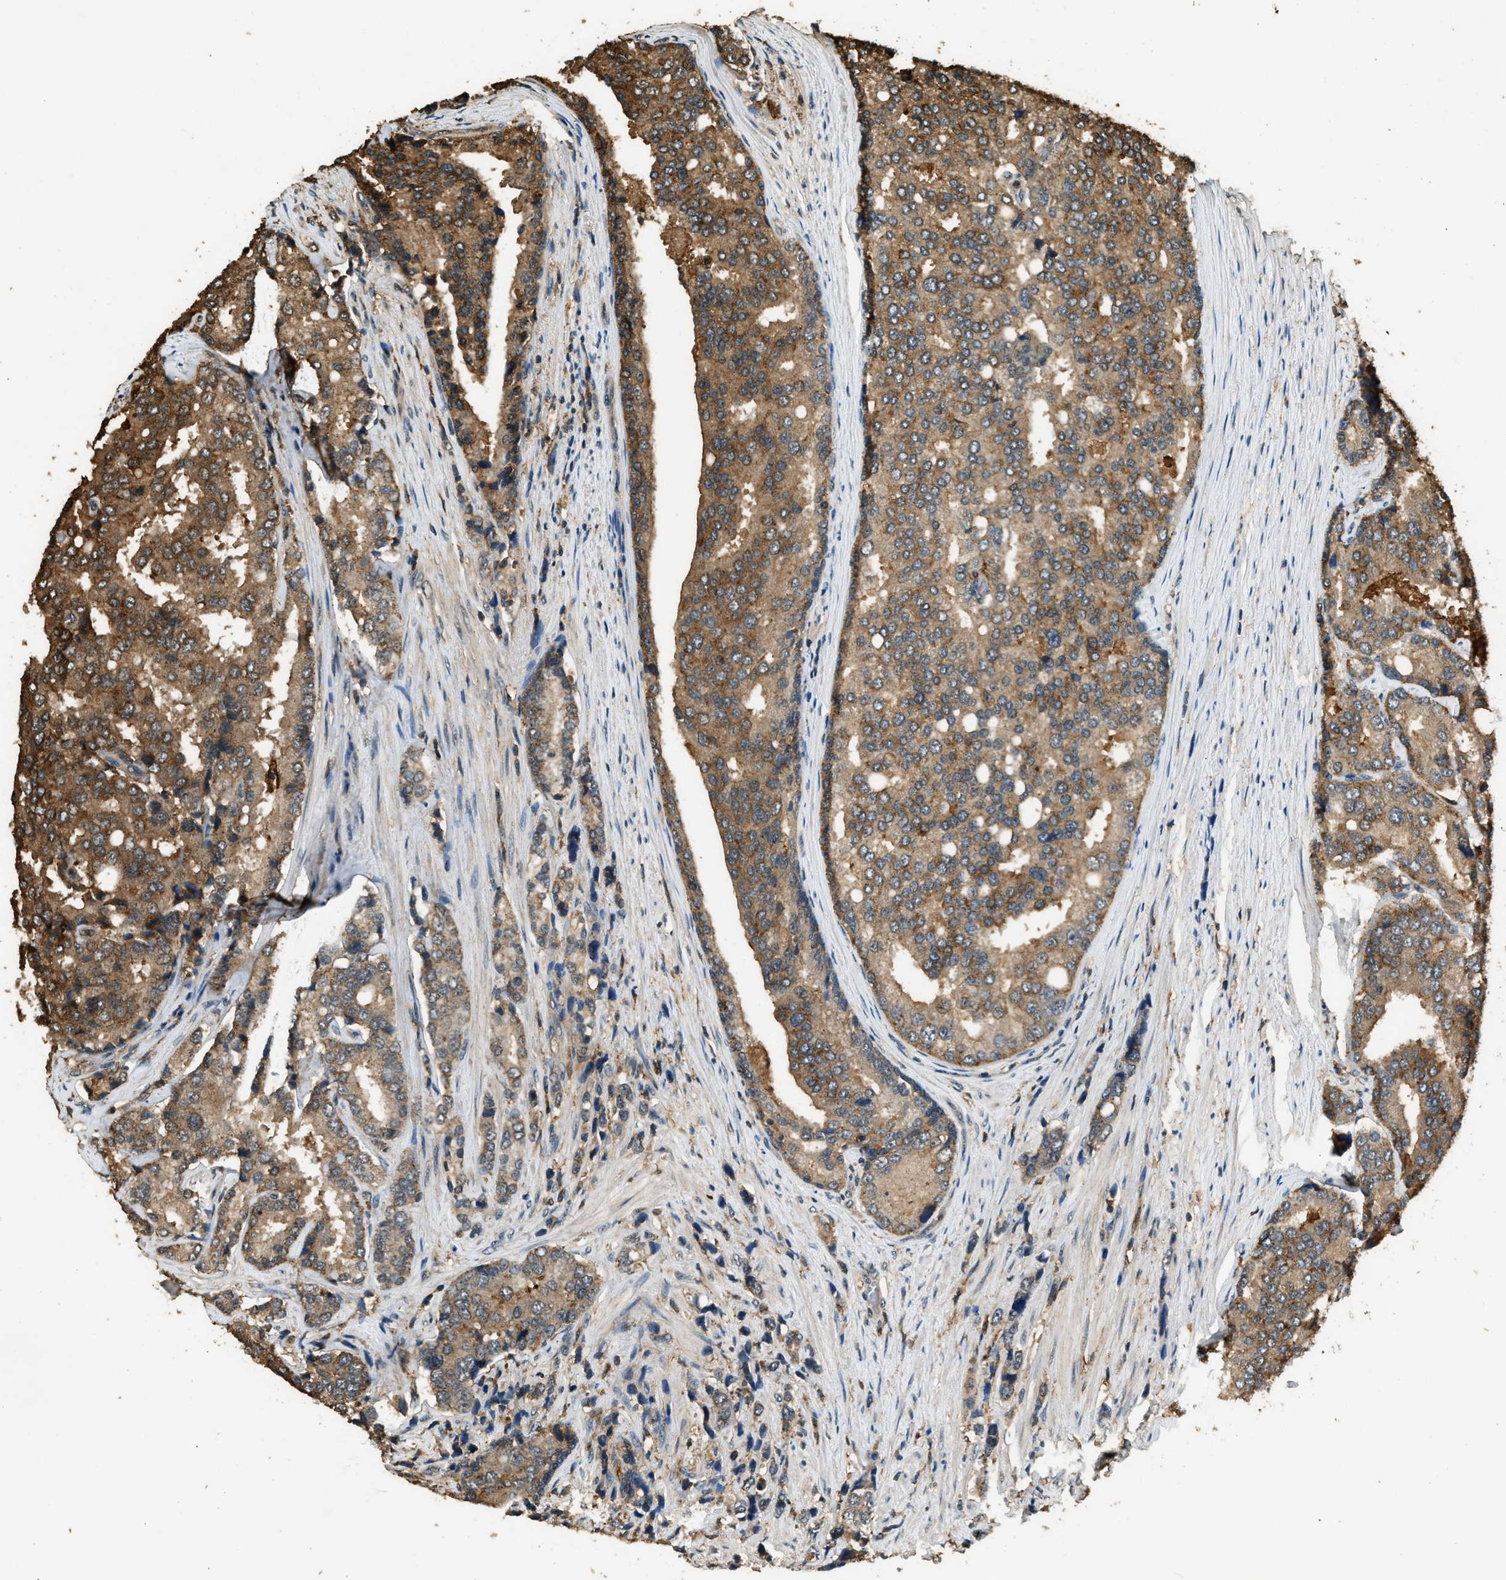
{"staining": {"intensity": "moderate", "quantity": "25%-75%", "location": "cytoplasmic/membranous"}, "tissue": "prostate cancer", "cell_type": "Tumor cells", "image_type": "cancer", "snomed": [{"axis": "morphology", "description": "Adenocarcinoma, High grade"}, {"axis": "topography", "description": "Prostate"}], "caption": "Human prostate cancer (adenocarcinoma (high-grade)) stained with a brown dye reveals moderate cytoplasmic/membranous positive positivity in approximately 25%-75% of tumor cells.", "gene": "RAP2A", "patient": {"sex": "male", "age": 50}}